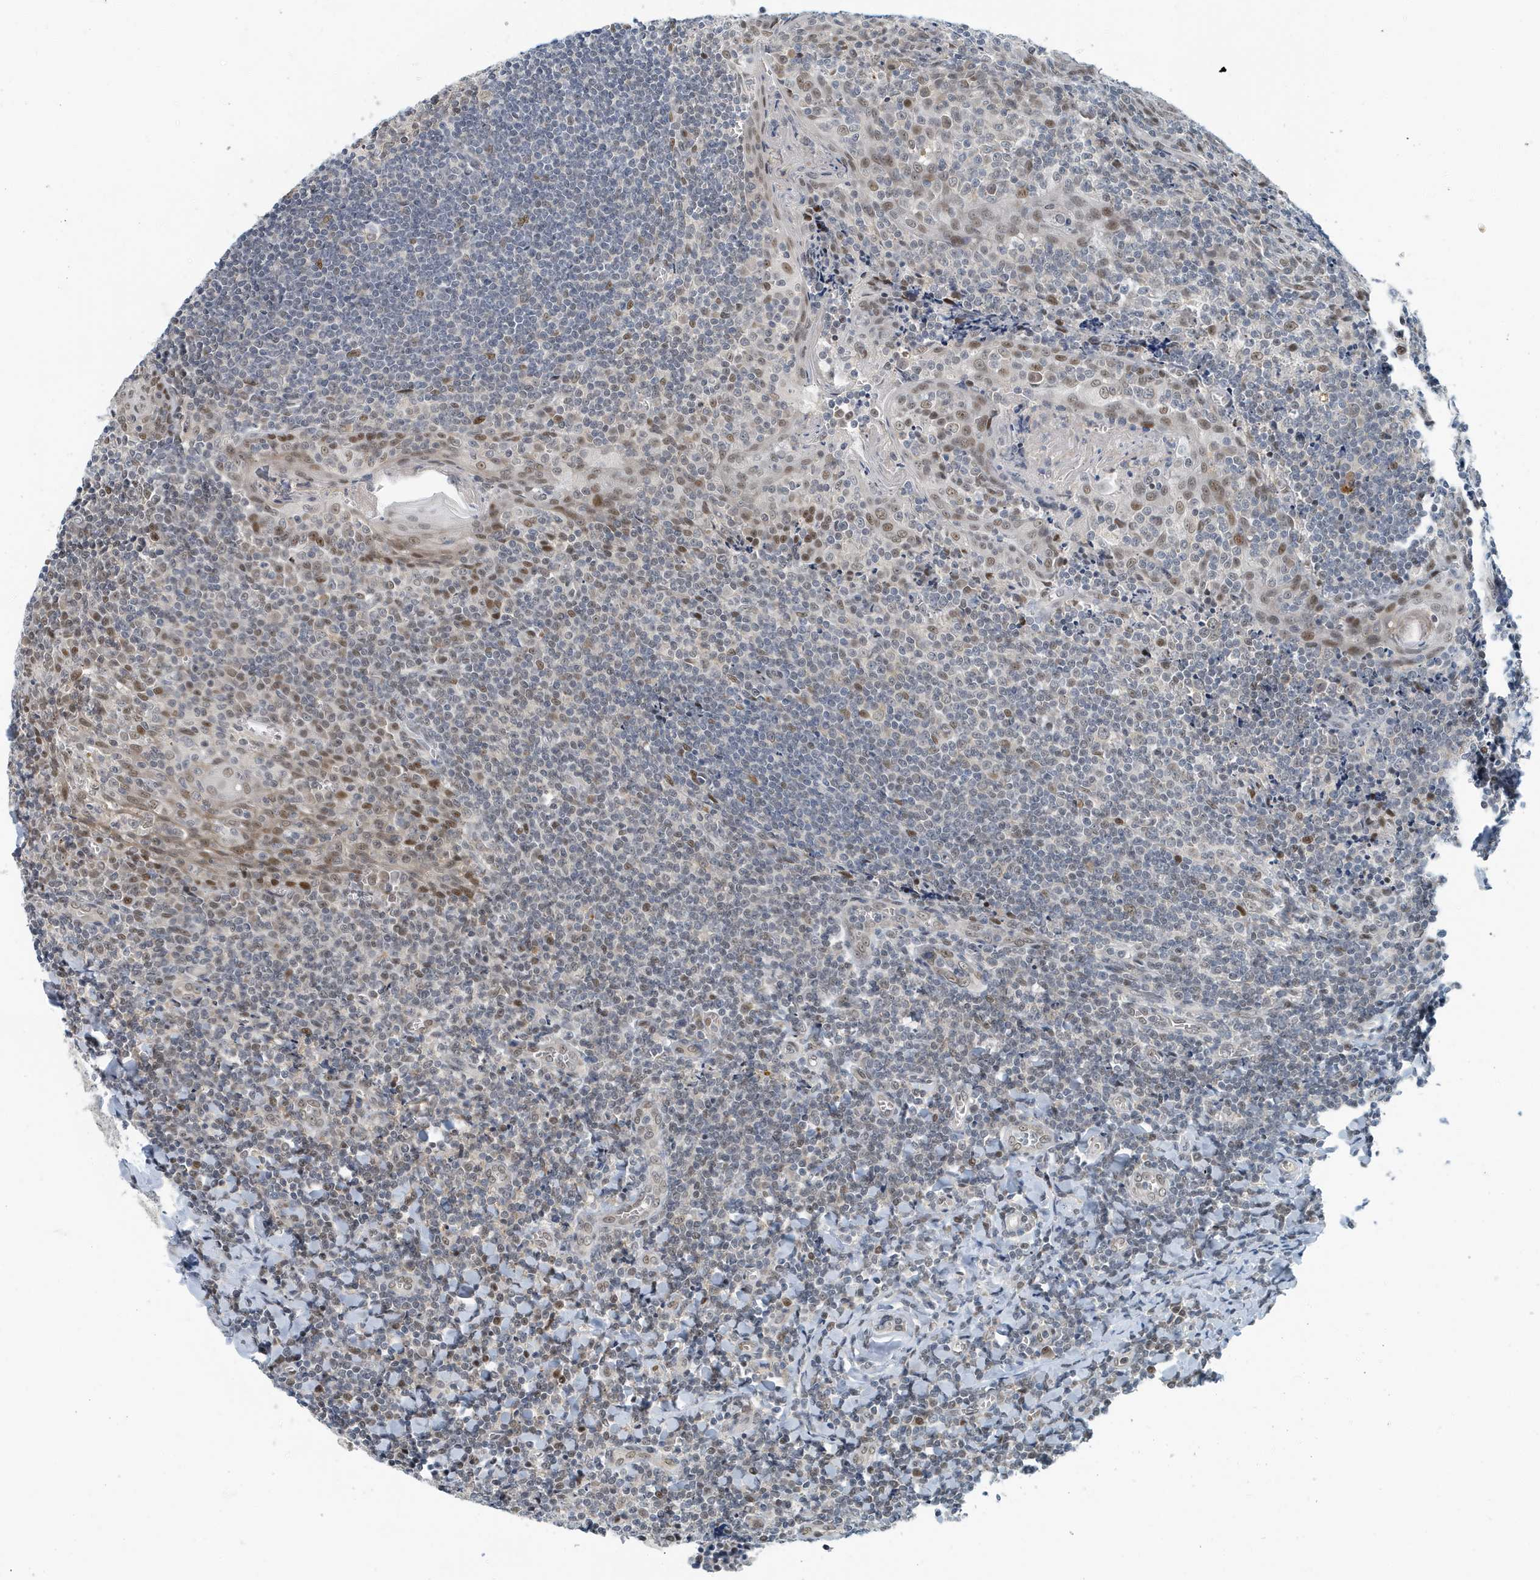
{"staining": {"intensity": "moderate", "quantity": "<25%", "location": "nuclear"}, "tissue": "tonsil", "cell_type": "Germinal center cells", "image_type": "normal", "snomed": [{"axis": "morphology", "description": "Normal tissue, NOS"}, {"axis": "topography", "description": "Tonsil"}], "caption": "This micrograph demonstrates immunohistochemistry staining of benign human tonsil, with low moderate nuclear positivity in about <25% of germinal center cells.", "gene": "KIF15", "patient": {"sex": "male", "age": 27}}